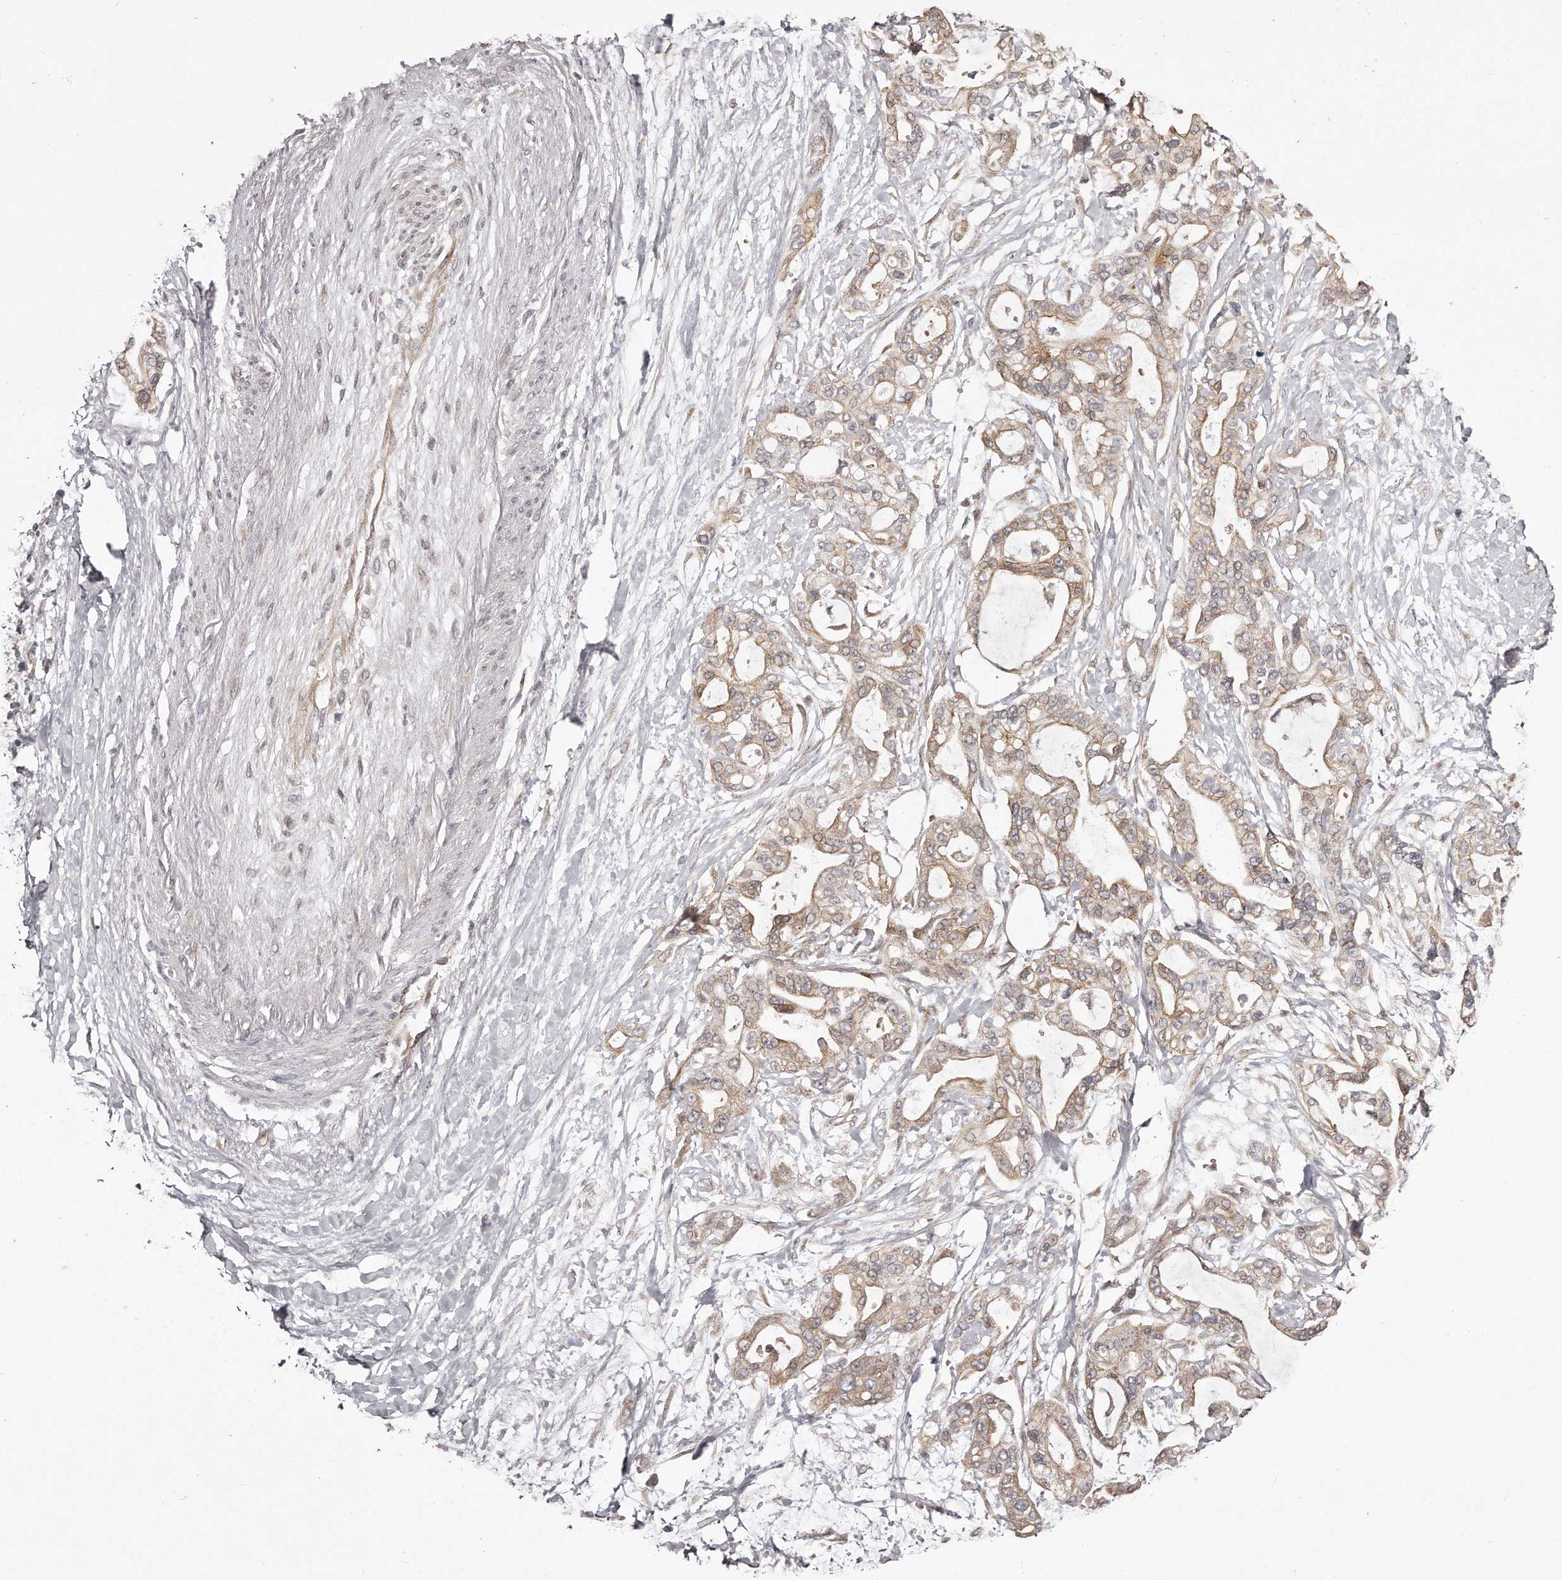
{"staining": {"intensity": "moderate", "quantity": ">75%", "location": "cytoplasmic/membranous"}, "tissue": "pancreatic cancer", "cell_type": "Tumor cells", "image_type": "cancer", "snomed": [{"axis": "morphology", "description": "Adenocarcinoma, NOS"}, {"axis": "topography", "description": "Pancreas"}], "caption": "Brown immunohistochemical staining in pancreatic cancer reveals moderate cytoplasmic/membranous staining in approximately >75% of tumor cells.", "gene": "TRAPPC14", "patient": {"sex": "male", "age": 68}}